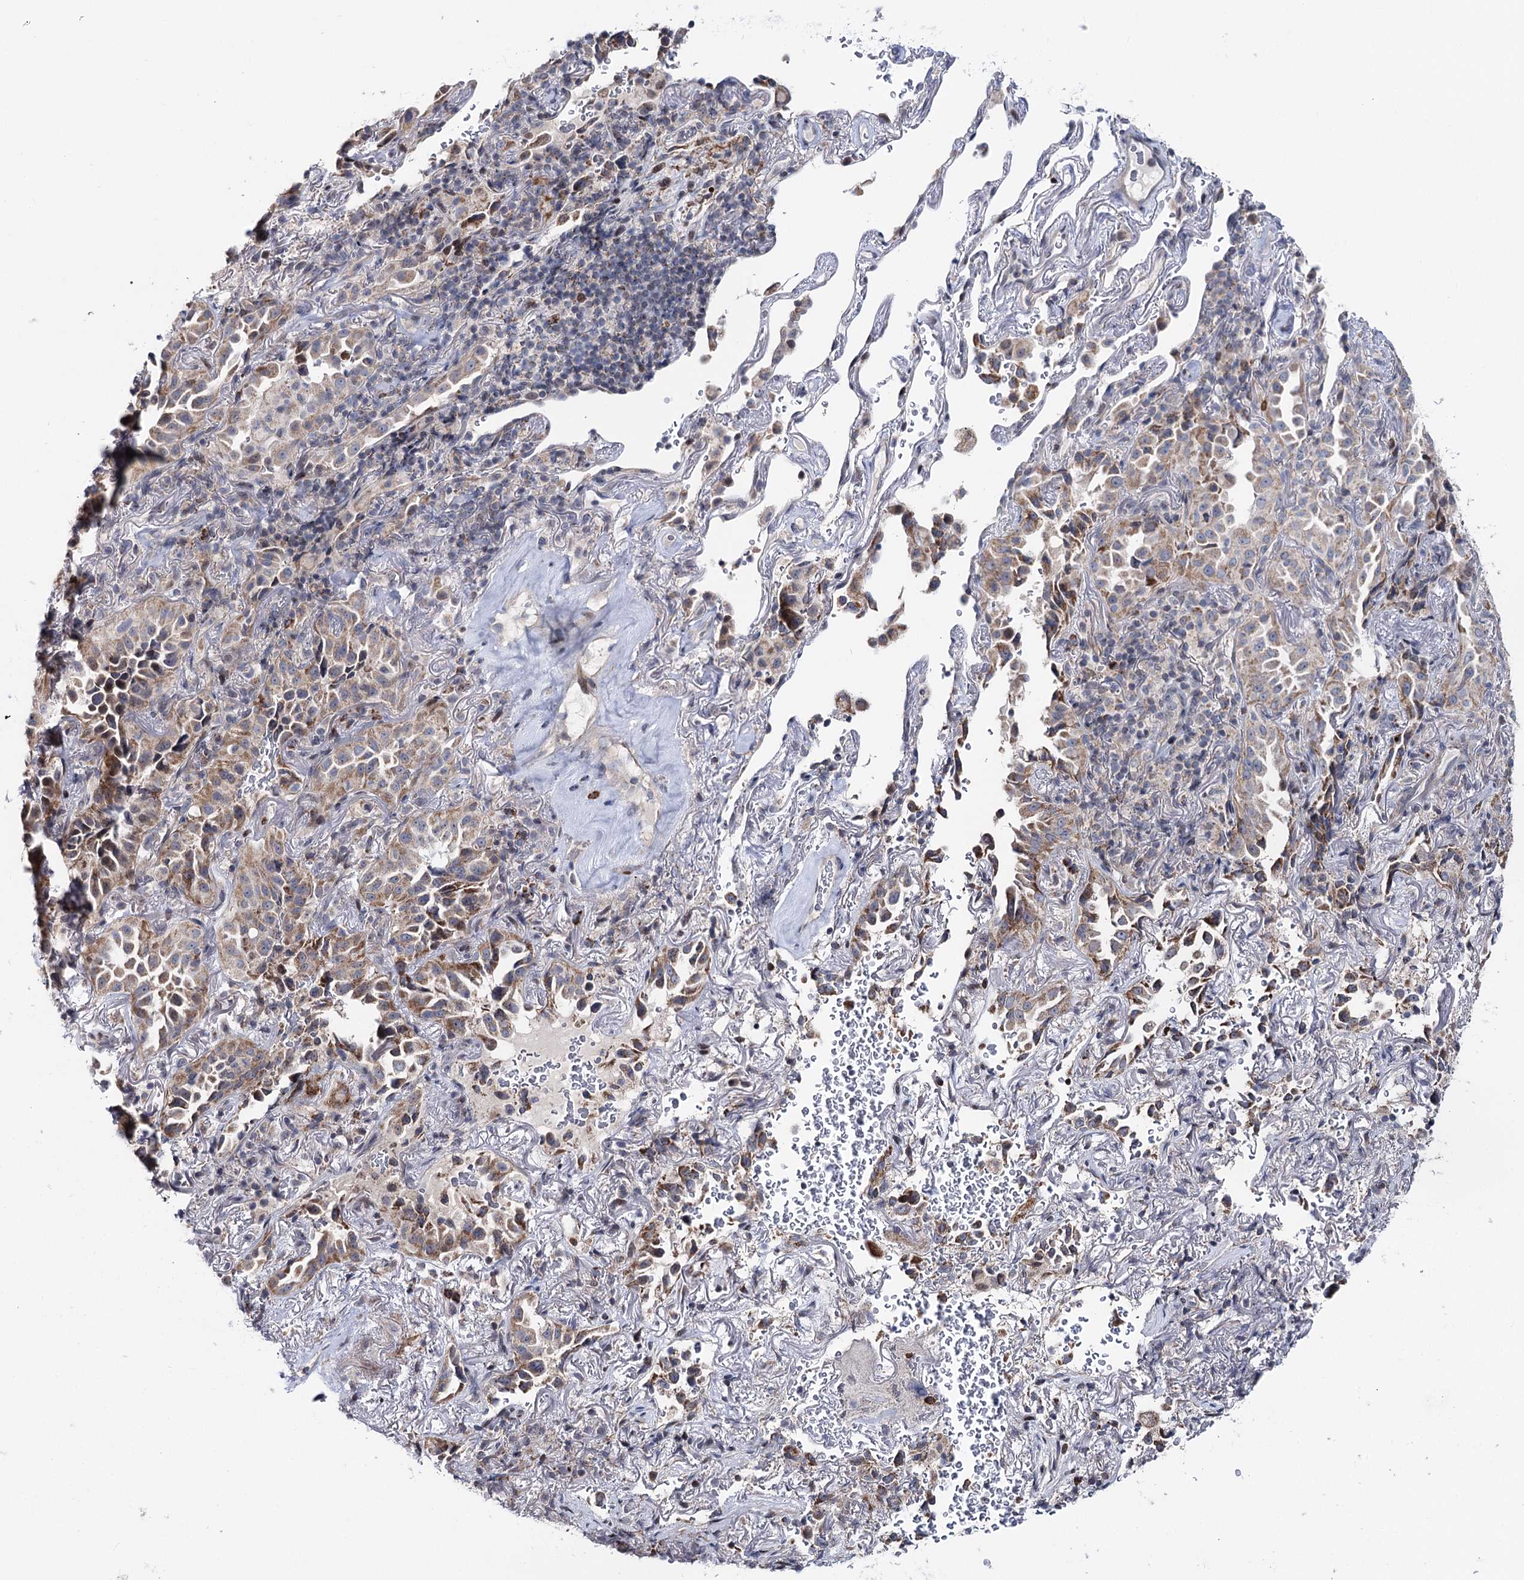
{"staining": {"intensity": "moderate", "quantity": "25%-75%", "location": "cytoplasmic/membranous"}, "tissue": "lung cancer", "cell_type": "Tumor cells", "image_type": "cancer", "snomed": [{"axis": "morphology", "description": "Adenocarcinoma, NOS"}, {"axis": "topography", "description": "Lung"}], "caption": "Moderate cytoplasmic/membranous protein positivity is identified in about 25%-75% of tumor cells in lung adenocarcinoma.", "gene": "PTGR1", "patient": {"sex": "female", "age": 69}}